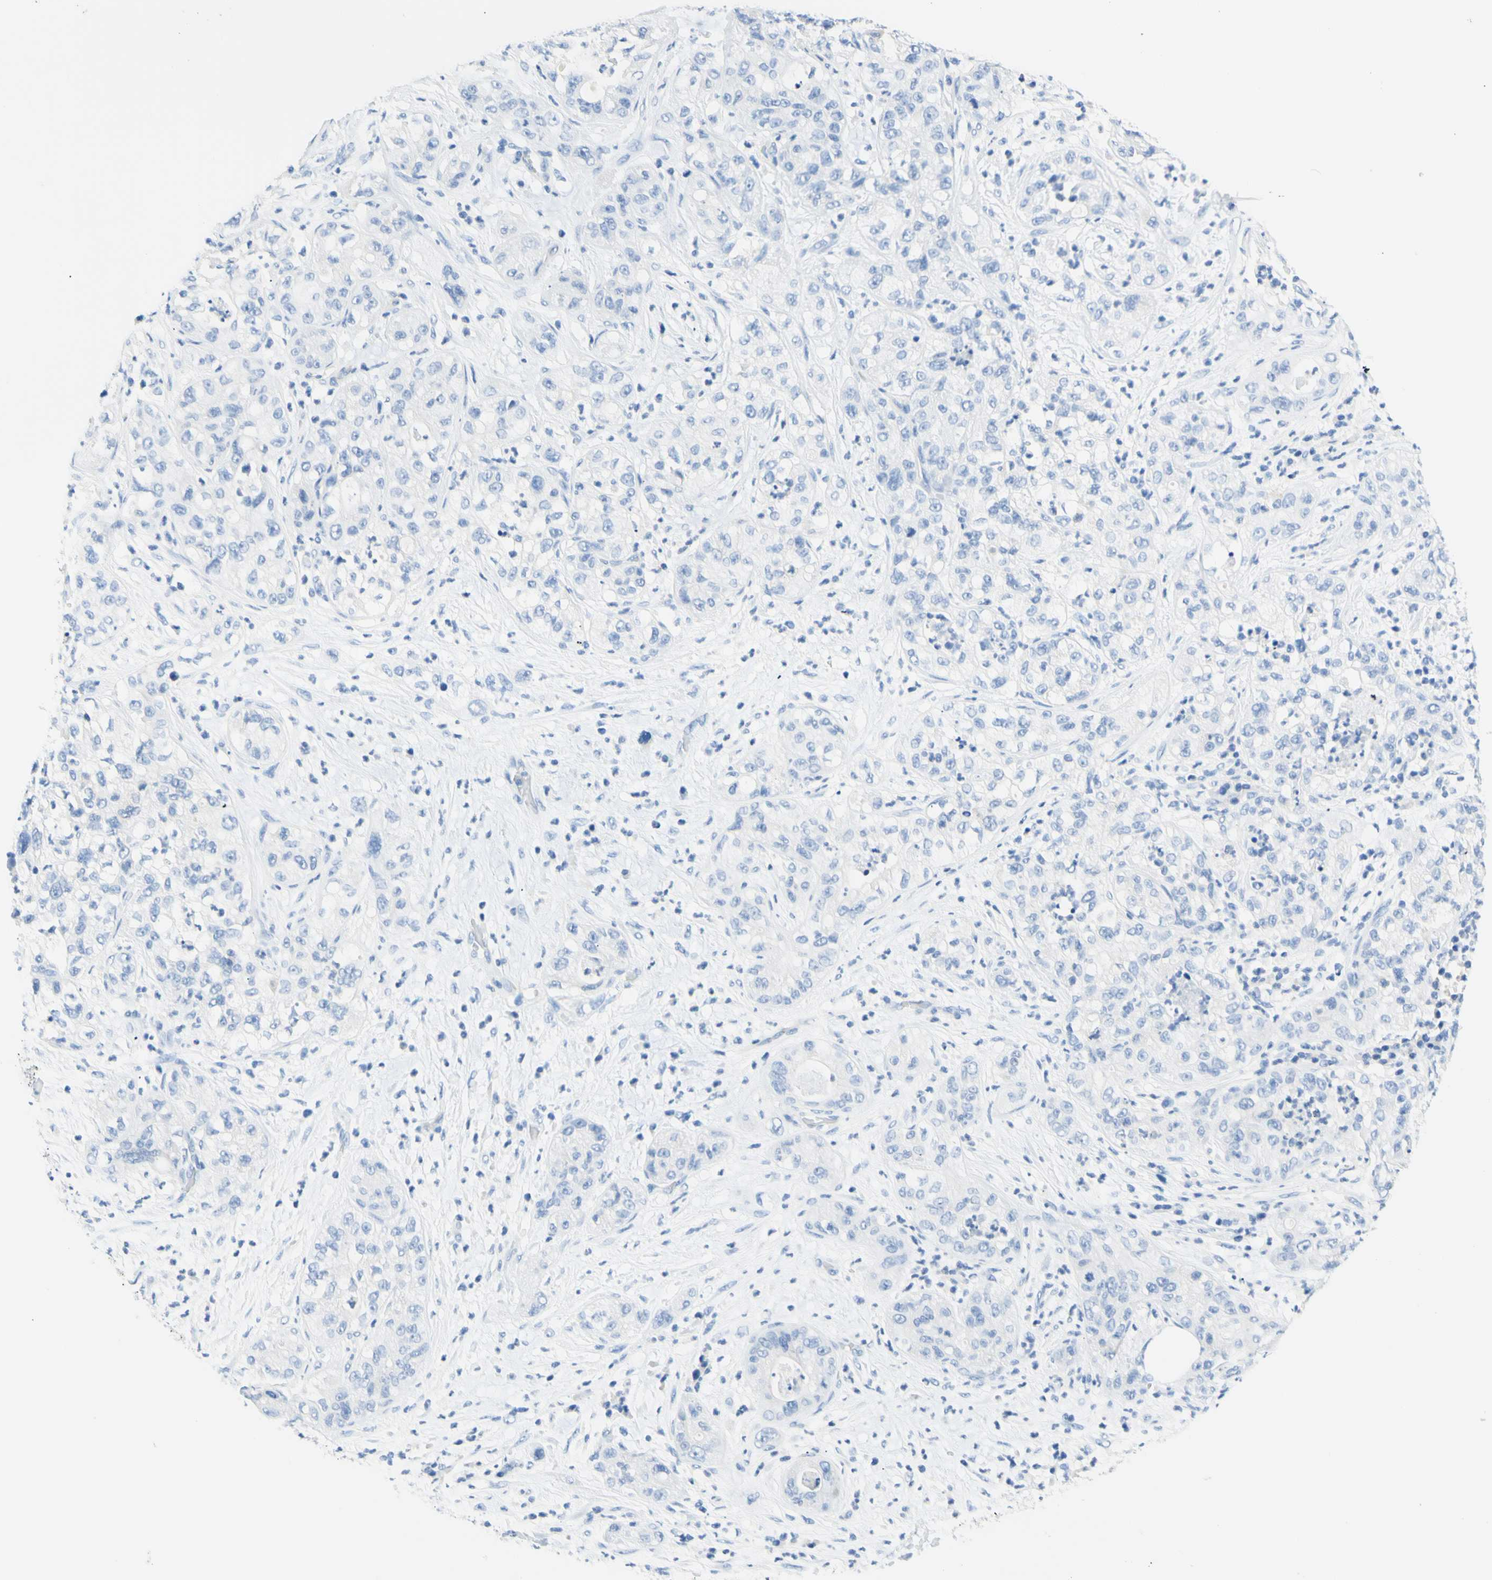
{"staining": {"intensity": "negative", "quantity": "none", "location": "none"}, "tissue": "pancreatic cancer", "cell_type": "Tumor cells", "image_type": "cancer", "snomed": [{"axis": "morphology", "description": "Adenocarcinoma, NOS"}, {"axis": "topography", "description": "Pancreas"}], "caption": "The immunohistochemistry histopathology image has no significant positivity in tumor cells of pancreatic cancer (adenocarcinoma) tissue.", "gene": "HPCA", "patient": {"sex": "female", "age": 78}}